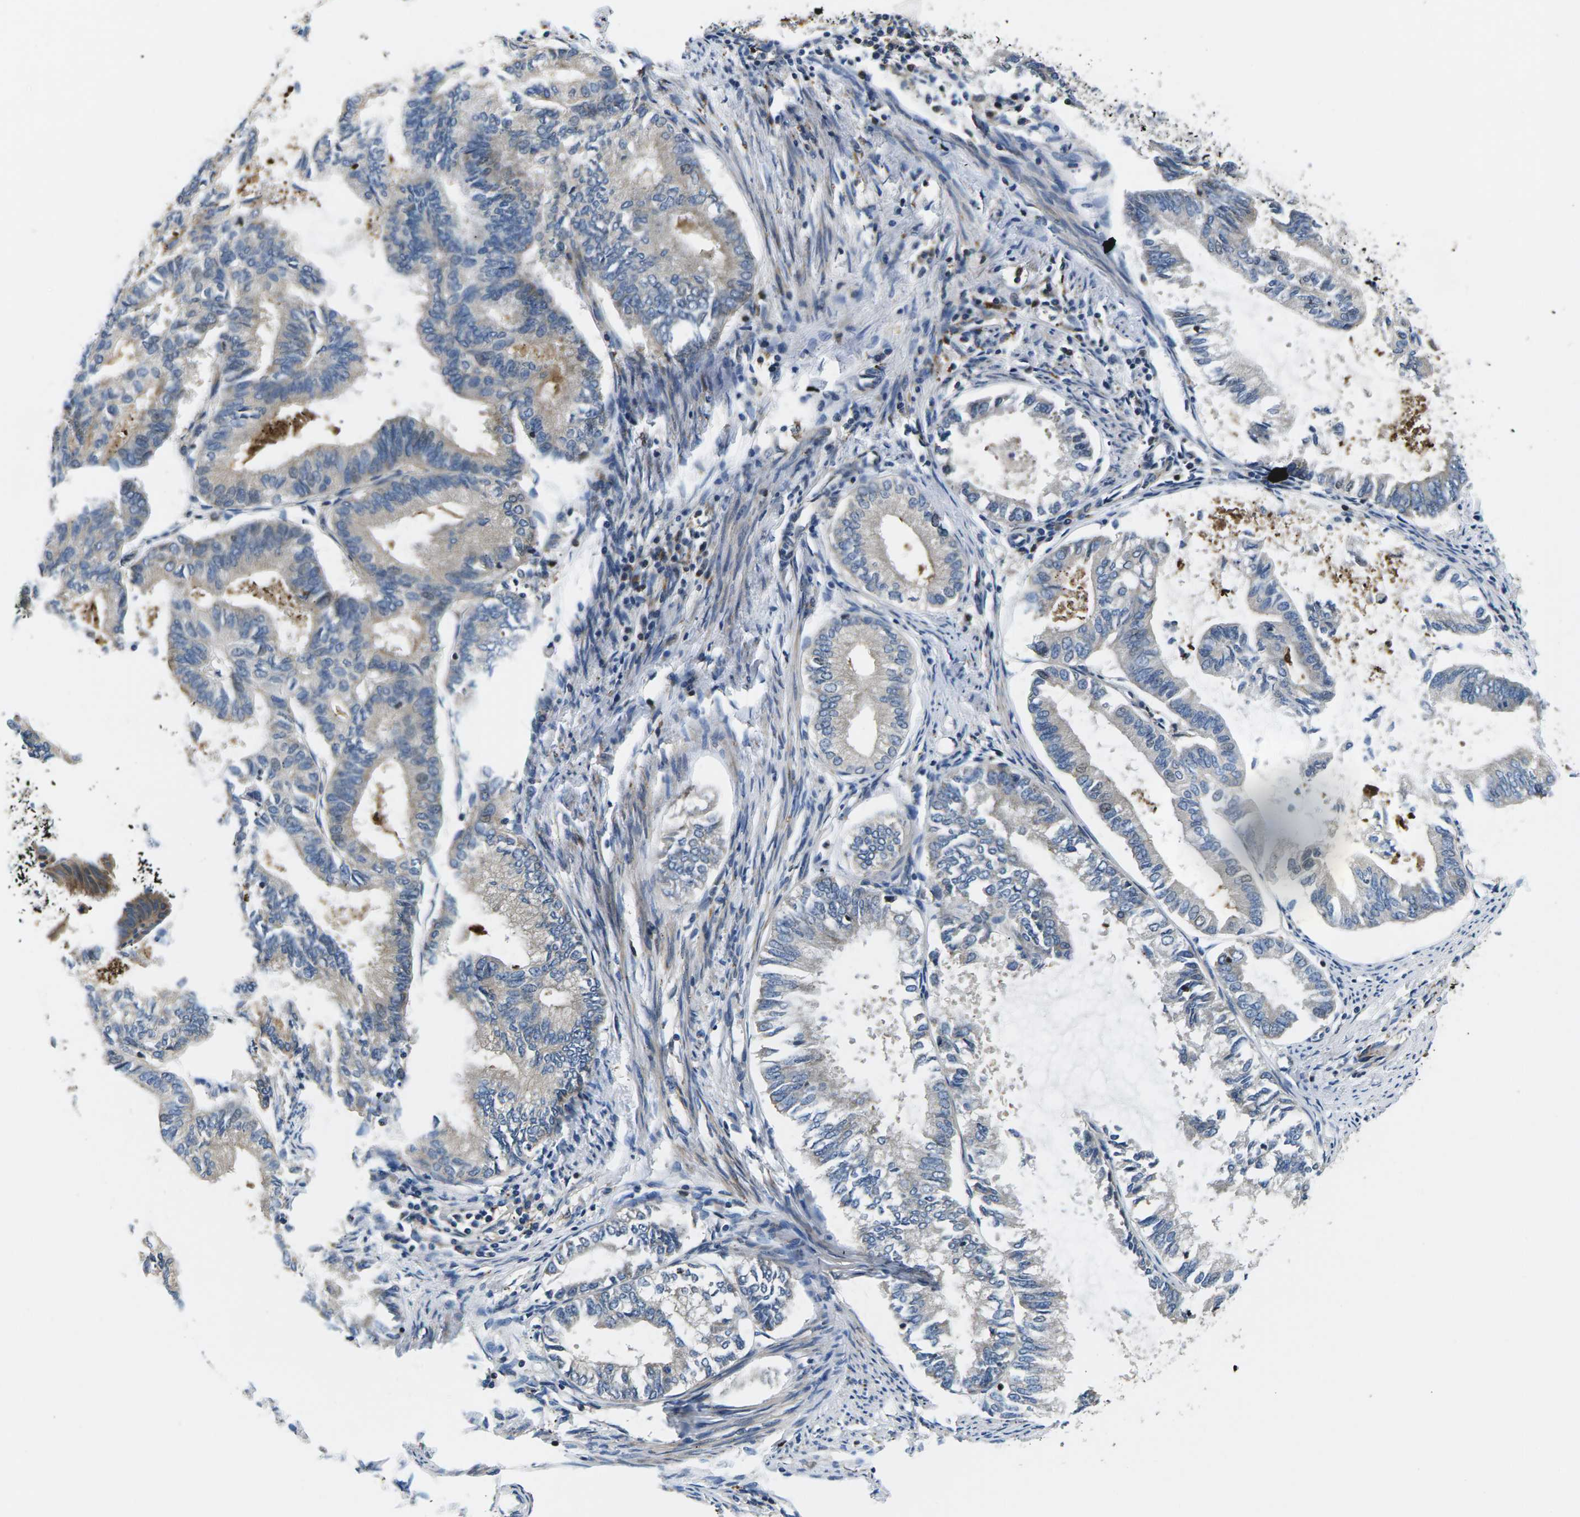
{"staining": {"intensity": "moderate", "quantity": "<25%", "location": "cytoplasmic/membranous"}, "tissue": "endometrial cancer", "cell_type": "Tumor cells", "image_type": "cancer", "snomed": [{"axis": "morphology", "description": "Adenocarcinoma, NOS"}, {"axis": "topography", "description": "Endometrium"}], "caption": "This image exhibits adenocarcinoma (endometrial) stained with immunohistochemistry to label a protein in brown. The cytoplasmic/membranous of tumor cells show moderate positivity for the protein. Nuclei are counter-stained blue.", "gene": "PLCE1", "patient": {"sex": "female", "age": 86}}